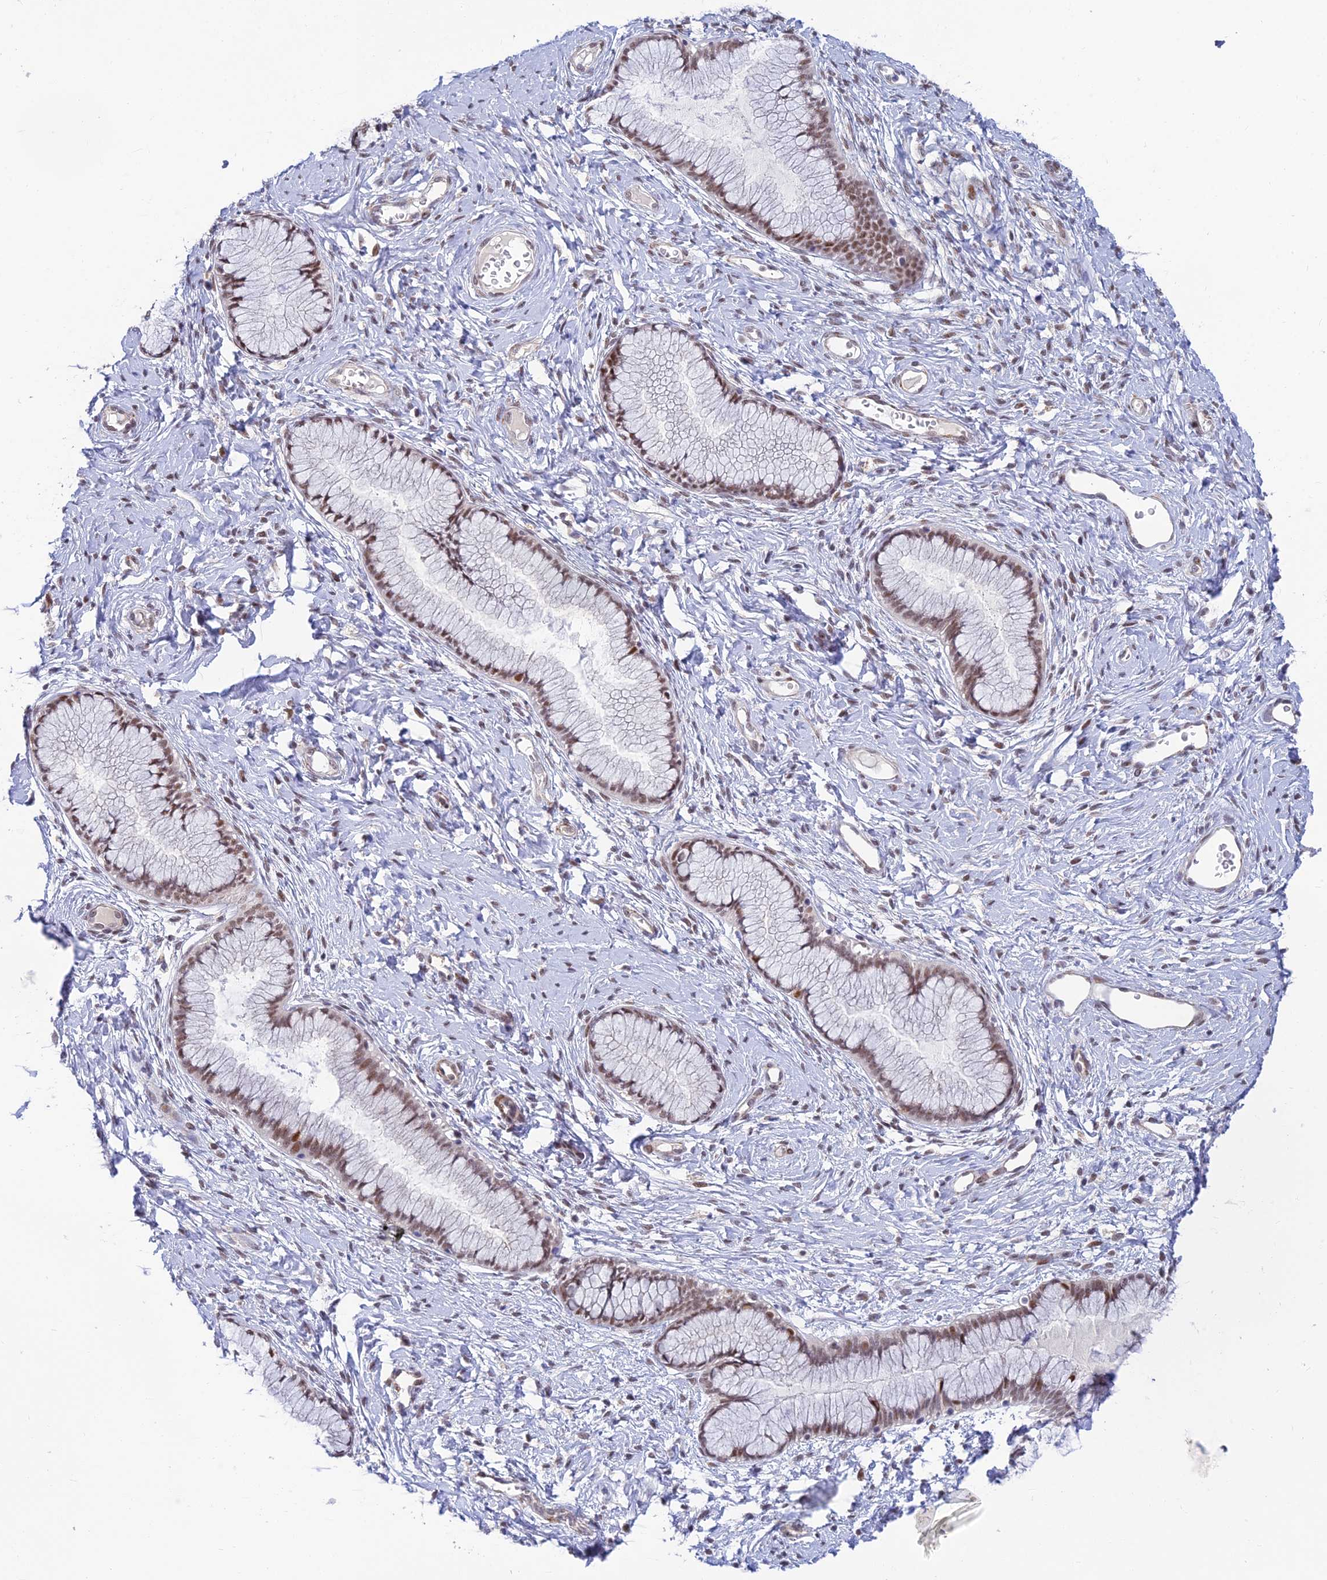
{"staining": {"intensity": "moderate", "quantity": "25%-75%", "location": "nuclear"}, "tissue": "cervix", "cell_type": "Glandular cells", "image_type": "normal", "snomed": [{"axis": "morphology", "description": "Normal tissue, NOS"}, {"axis": "topography", "description": "Cervix"}], "caption": "Normal cervix was stained to show a protein in brown. There is medium levels of moderate nuclear staining in about 25%-75% of glandular cells. The staining was performed using DAB, with brown indicating positive protein expression. Nuclei are stained blue with hematoxylin.", "gene": "CLK4", "patient": {"sex": "female", "age": 42}}